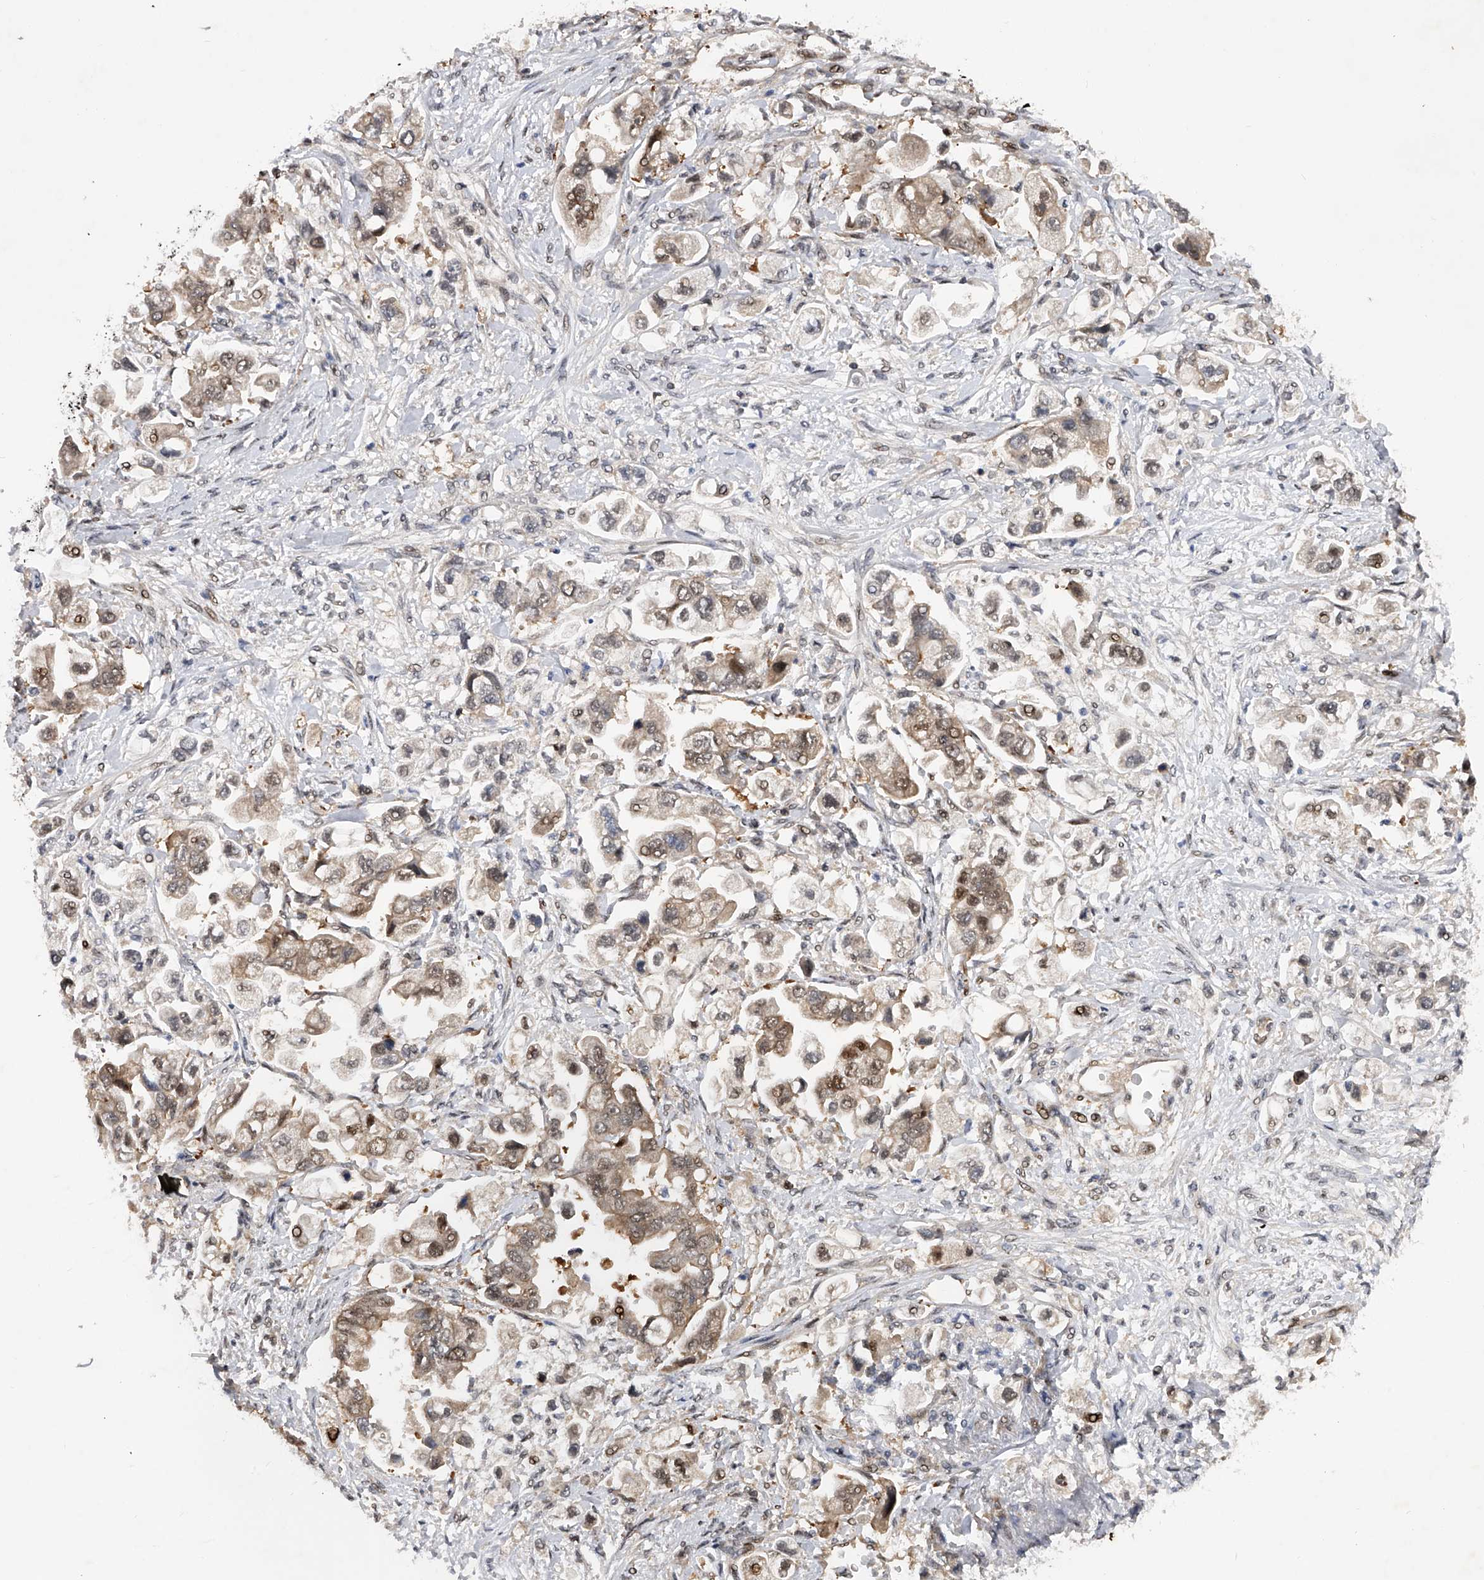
{"staining": {"intensity": "moderate", "quantity": ">75%", "location": "cytoplasmic/membranous,nuclear"}, "tissue": "stomach cancer", "cell_type": "Tumor cells", "image_type": "cancer", "snomed": [{"axis": "morphology", "description": "Adenocarcinoma, NOS"}, {"axis": "topography", "description": "Stomach"}], "caption": "Moderate cytoplasmic/membranous and nuclear staining is present in approximately >75% of tumor cells in stomach adenocarcinoma.", "gene": "RWDD2A", "patient": {"sex": "male", "age": 62}}